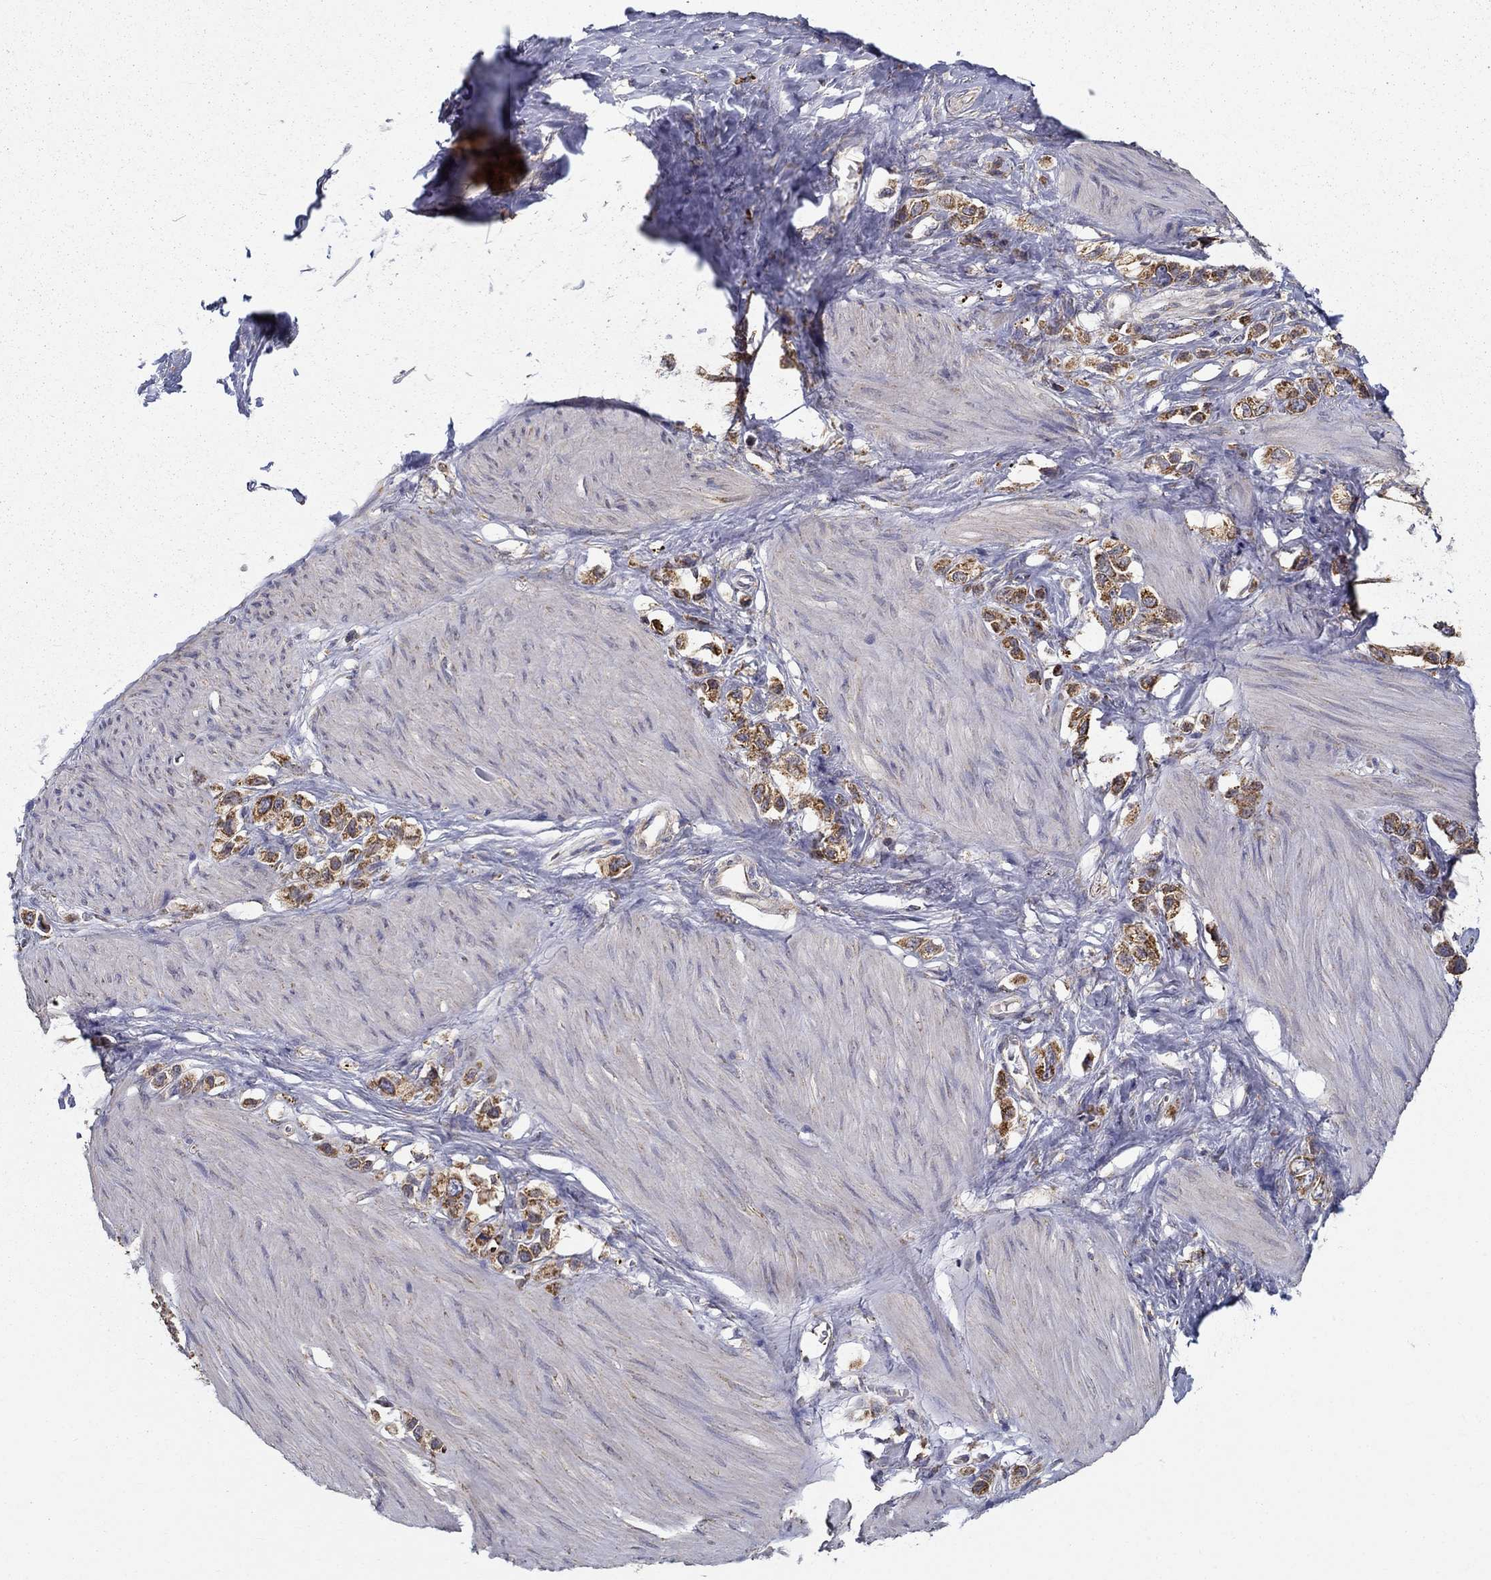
{"staining": {"intensity": "strong", "quantity": ">75%", "location": "cytoplasmic/membranous"}, "tissue": "stomach cancer", "cell_type": "Tumor cells", "image_type": "cancer", "snomed": [{"axis": "morphology", "description": "Normal tissue, NOS"}, {"axis": "morphology", "description": "Adenocarcinoma, NOS"}, {"axis": "morphology", "description": "Adenocarcinoma, High grade"}, {"axis": "topography", "description": "Stomach, upper"}, {"axis": "topography", "description": "Stomach"}], "caption": "This is an image of immunohistochemistry (IHC) staining of stomach cancer (adenocarcinoma), which shows strong expression in the cytoplasmic/membranous of tumor cells.", "gene": "PRDX4", "patient": {"sex": "female", "age": 65}}